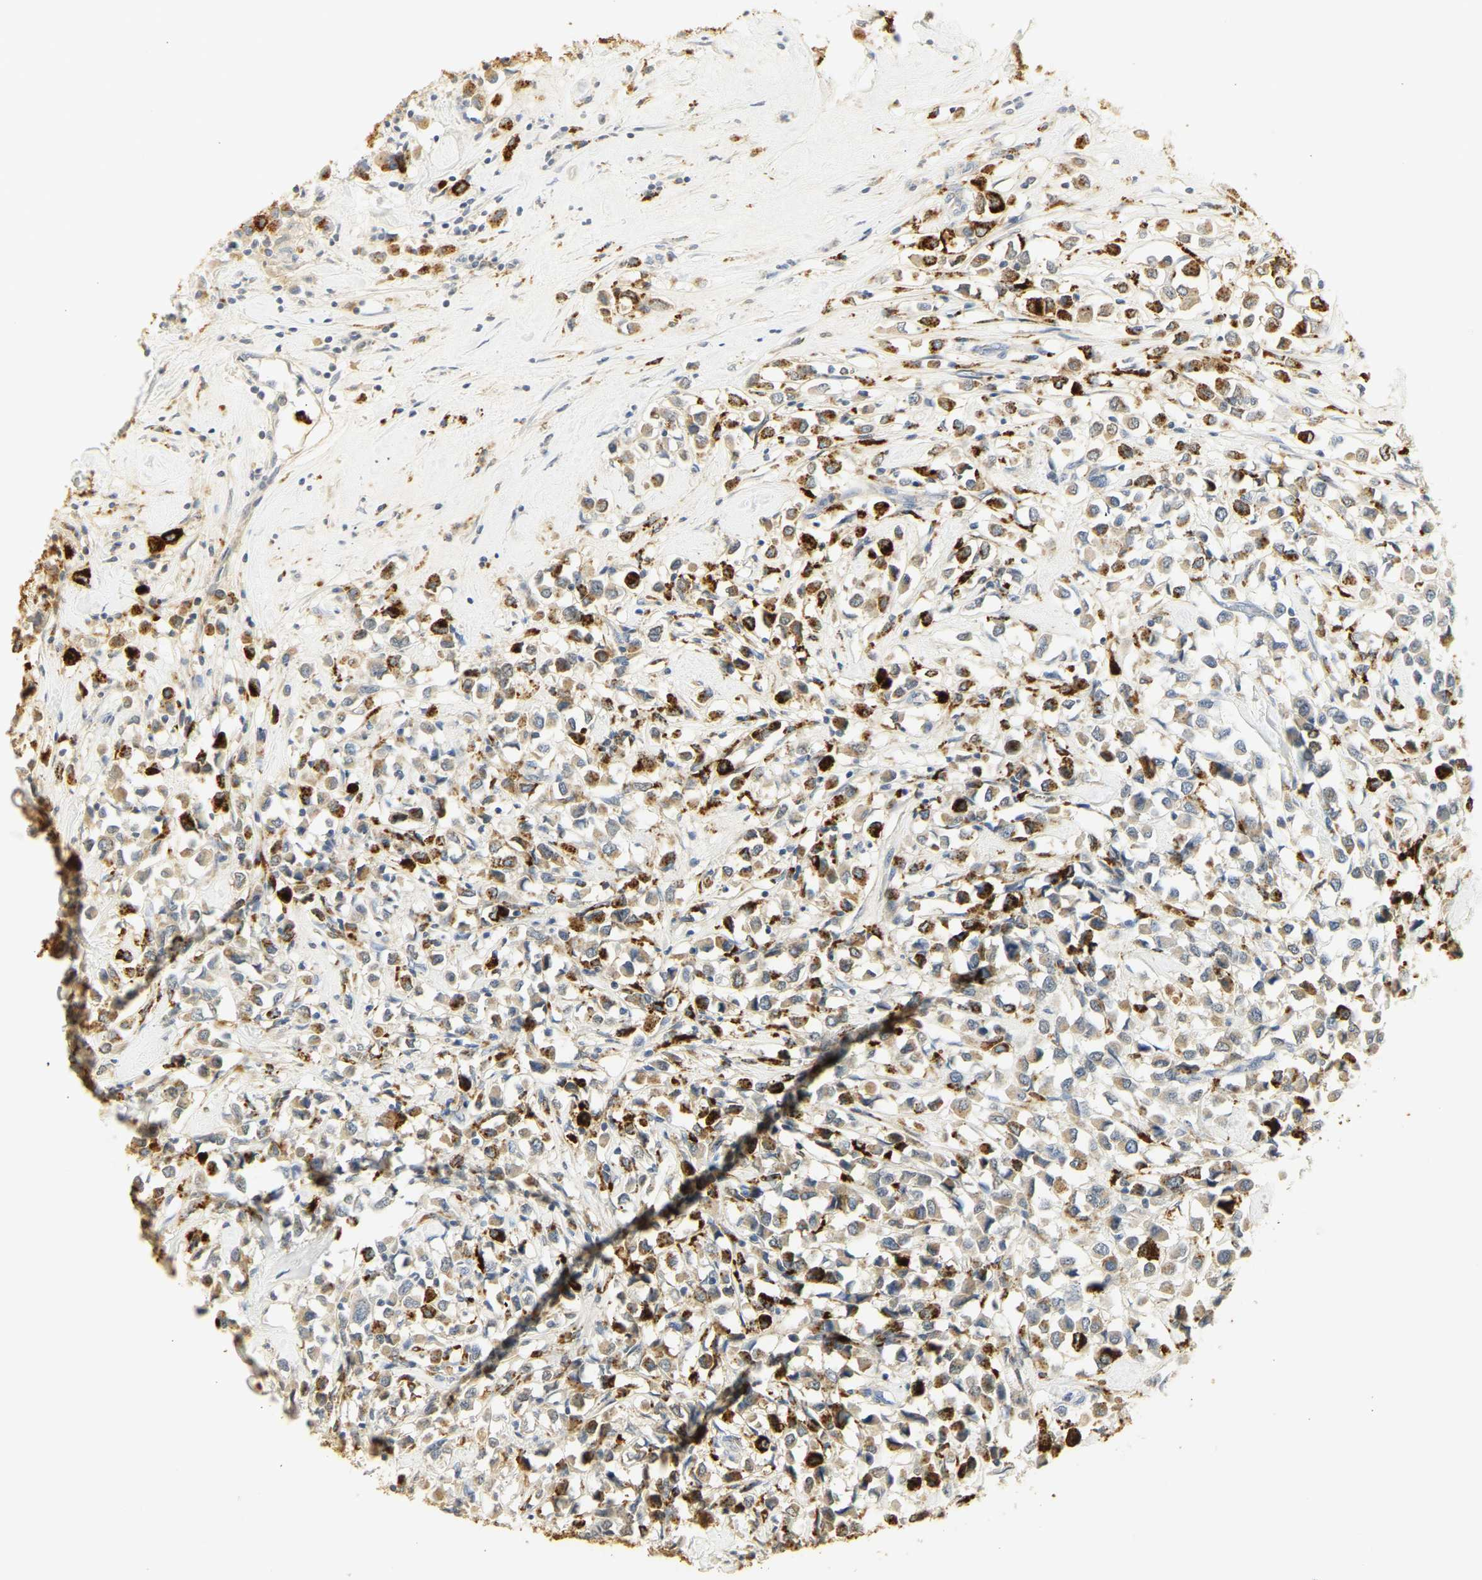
{"staining": {"intensity": "strong", "quantity": ">75%", "location": "cytoplasmic/membranous"}, "tissue": "breast cancer", "cell_type": "Tumor cells", "image_type": "cancer", "snomed": [{"axis": "morphology", "description": "Duct carcinoma"}, {"axis": "topography", "description": "Breast"}], "caption": "This micrograph exhibits breast cancer stained with IHC to label a protein in brown. The cytoplasmic/membranous of tumor cells show strong positivity for the protein. Nuclei are counter-stained blue.", "gene": "CEACAM5", "patient": {"sex": "female", "age": 61}}